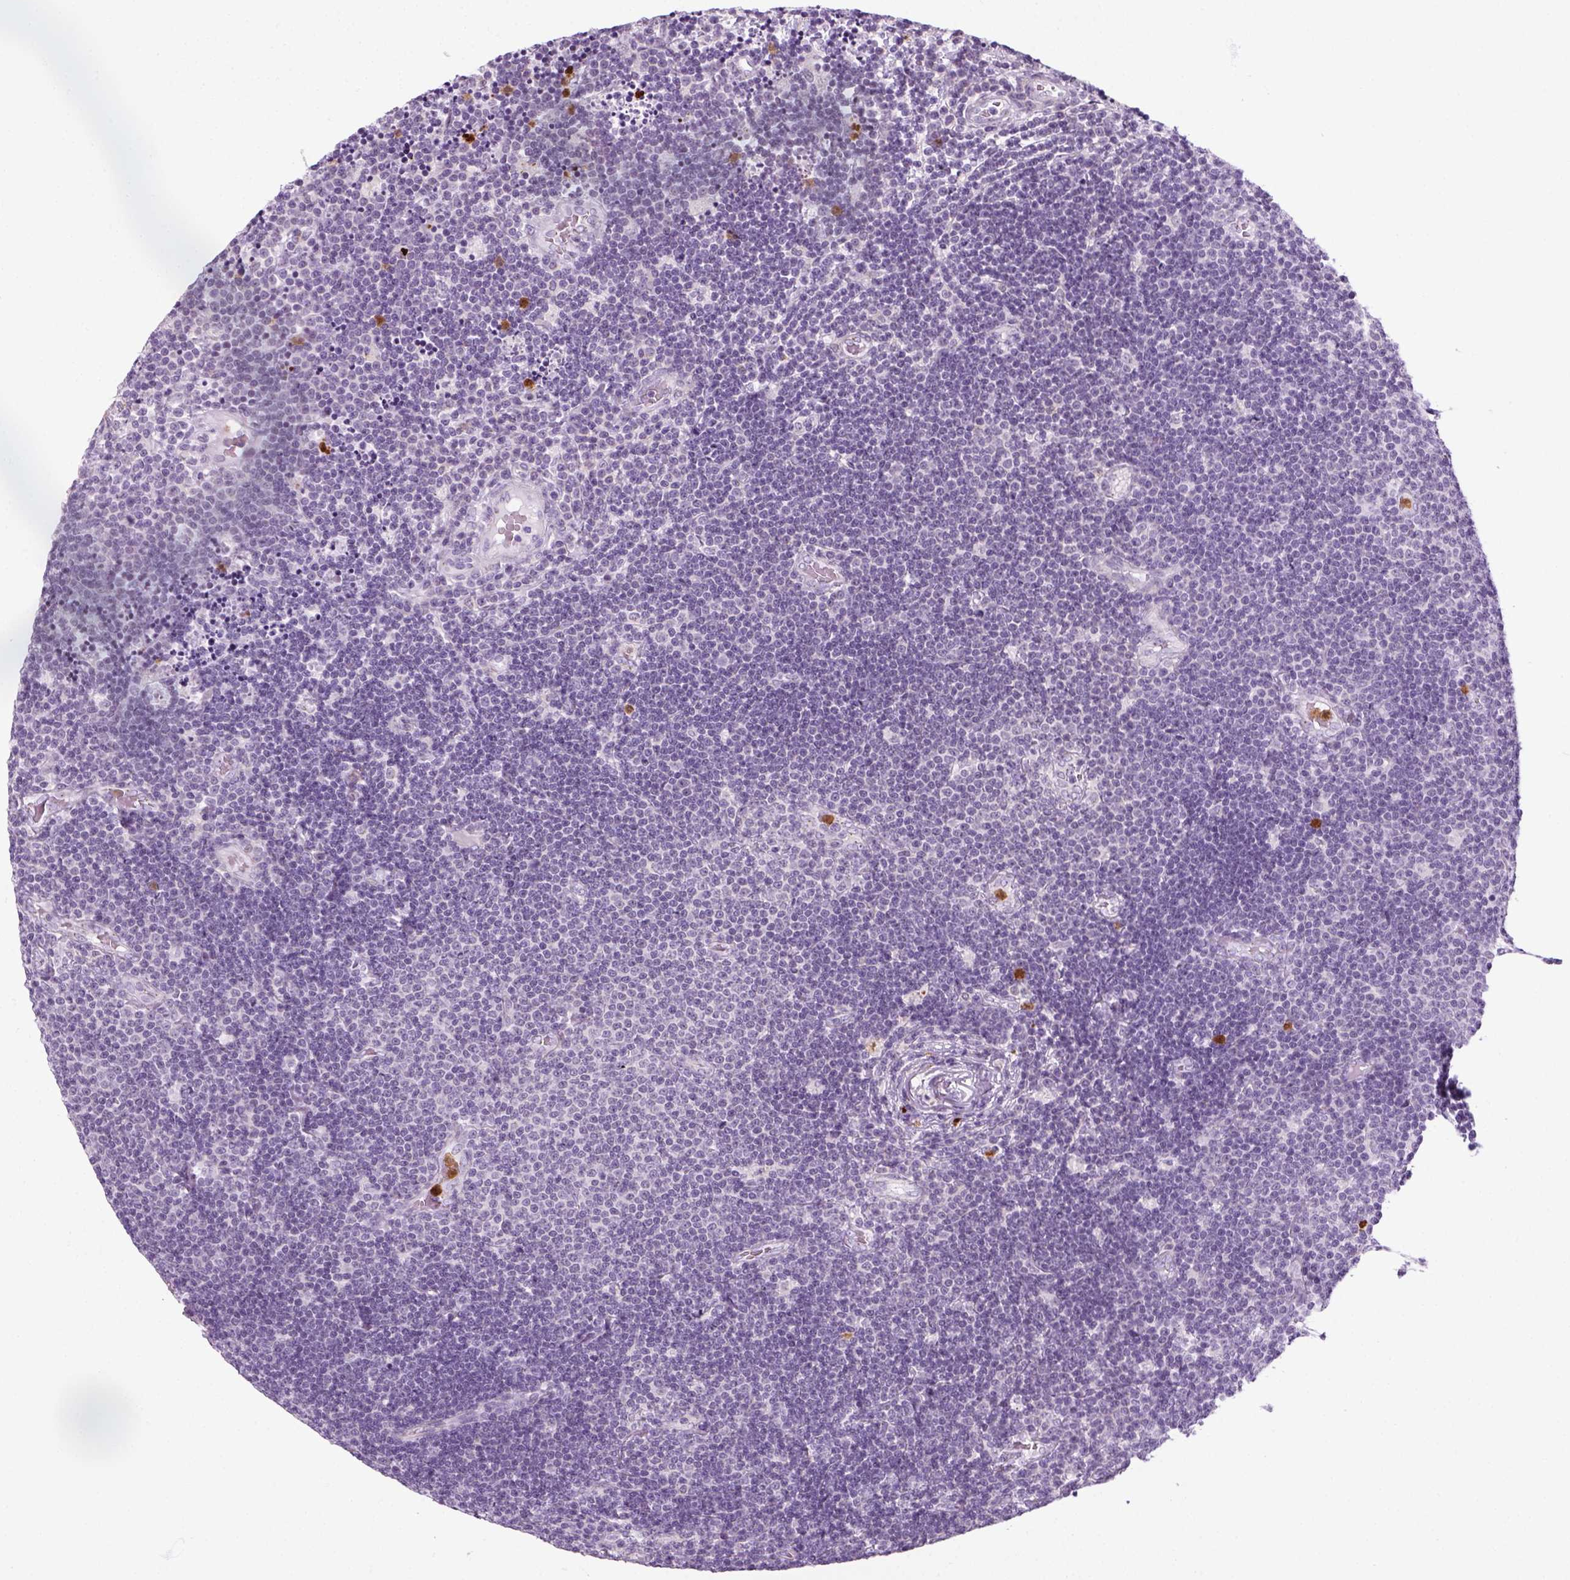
{"staining": {"intensity": "negative", "quantity": "none", "location": "none"}, "tissue": "lymphoma", "cell_type": "Tumor cells", "image_type": "cancer", "snomed": [{"axis": "morphology", "description": "Malignant lymphoma, non-Hodgkin's type, Low grade"}, {"axis": "topography", "description": "Brain"}], "caption": "High magnification brightfield microscopy of low-grade malignant lymphoma, non-Hodgkin's type stained with DAB (brown) and counterstained with hematoxylin (blue): tumor cells show no significant positivity.", "gene": "IL4", "patient": {"sex": "female", "age": 66}}